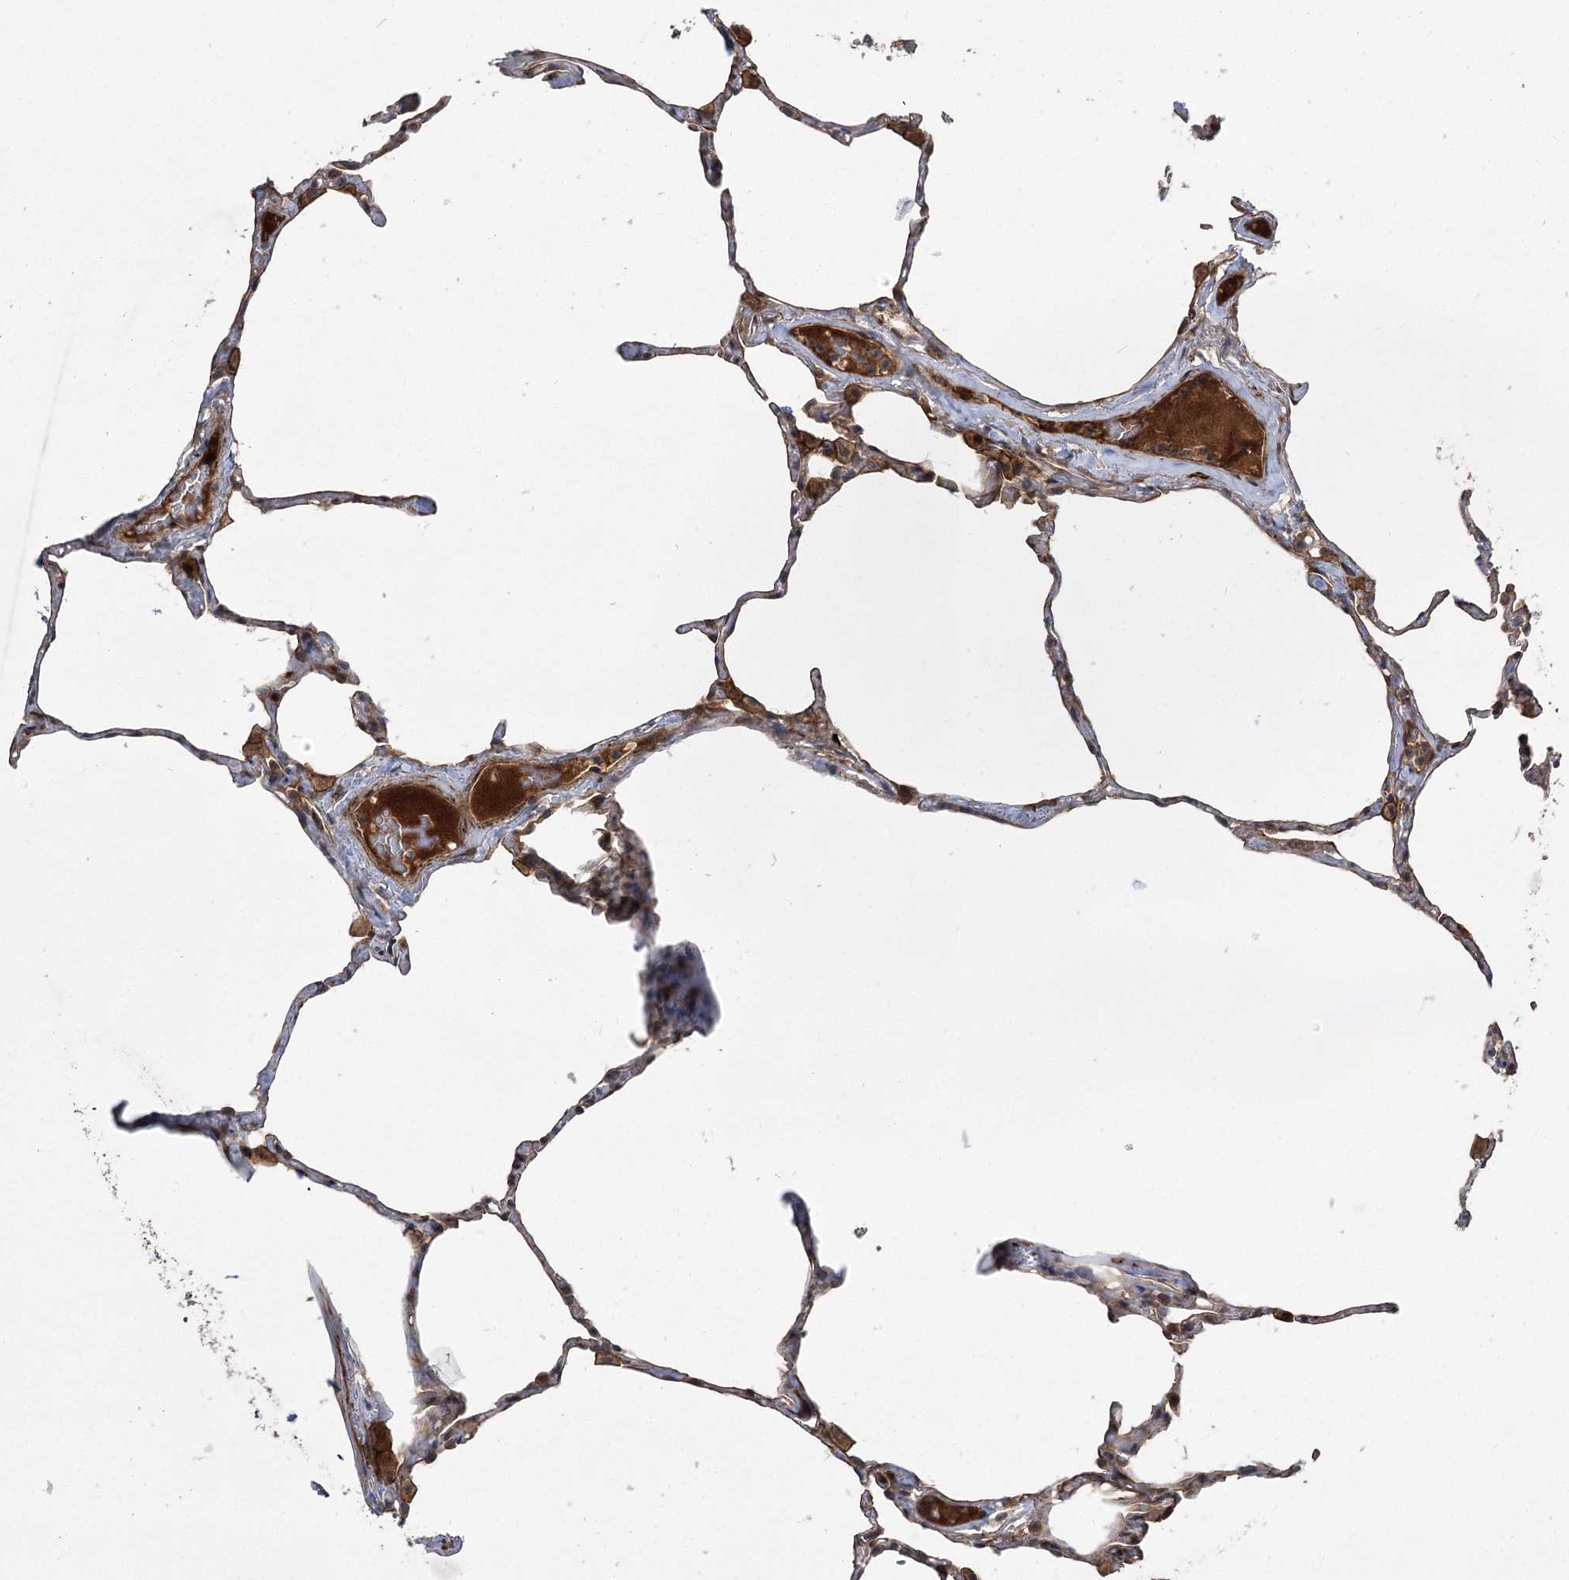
{"staining": {"intensity": "moderate", "quantity": ">75%", "location": "cytoplasmic/membranous"}, "tissue": "lung", "cell_type": "Alveolar cells", "image_type": "normal", "snomed": [{"axis": "morphology", "description": "Normal tissue, NOS"}, {"axis": "topography", "description": "Lung"}], "caption": "Moderate cytoplasmic/membranous staining is seen in approximately >75% of alveolar cells in unremarkable lung.", "gene": "KCNN2", "patient": {"sex": "male", "age": 65}}